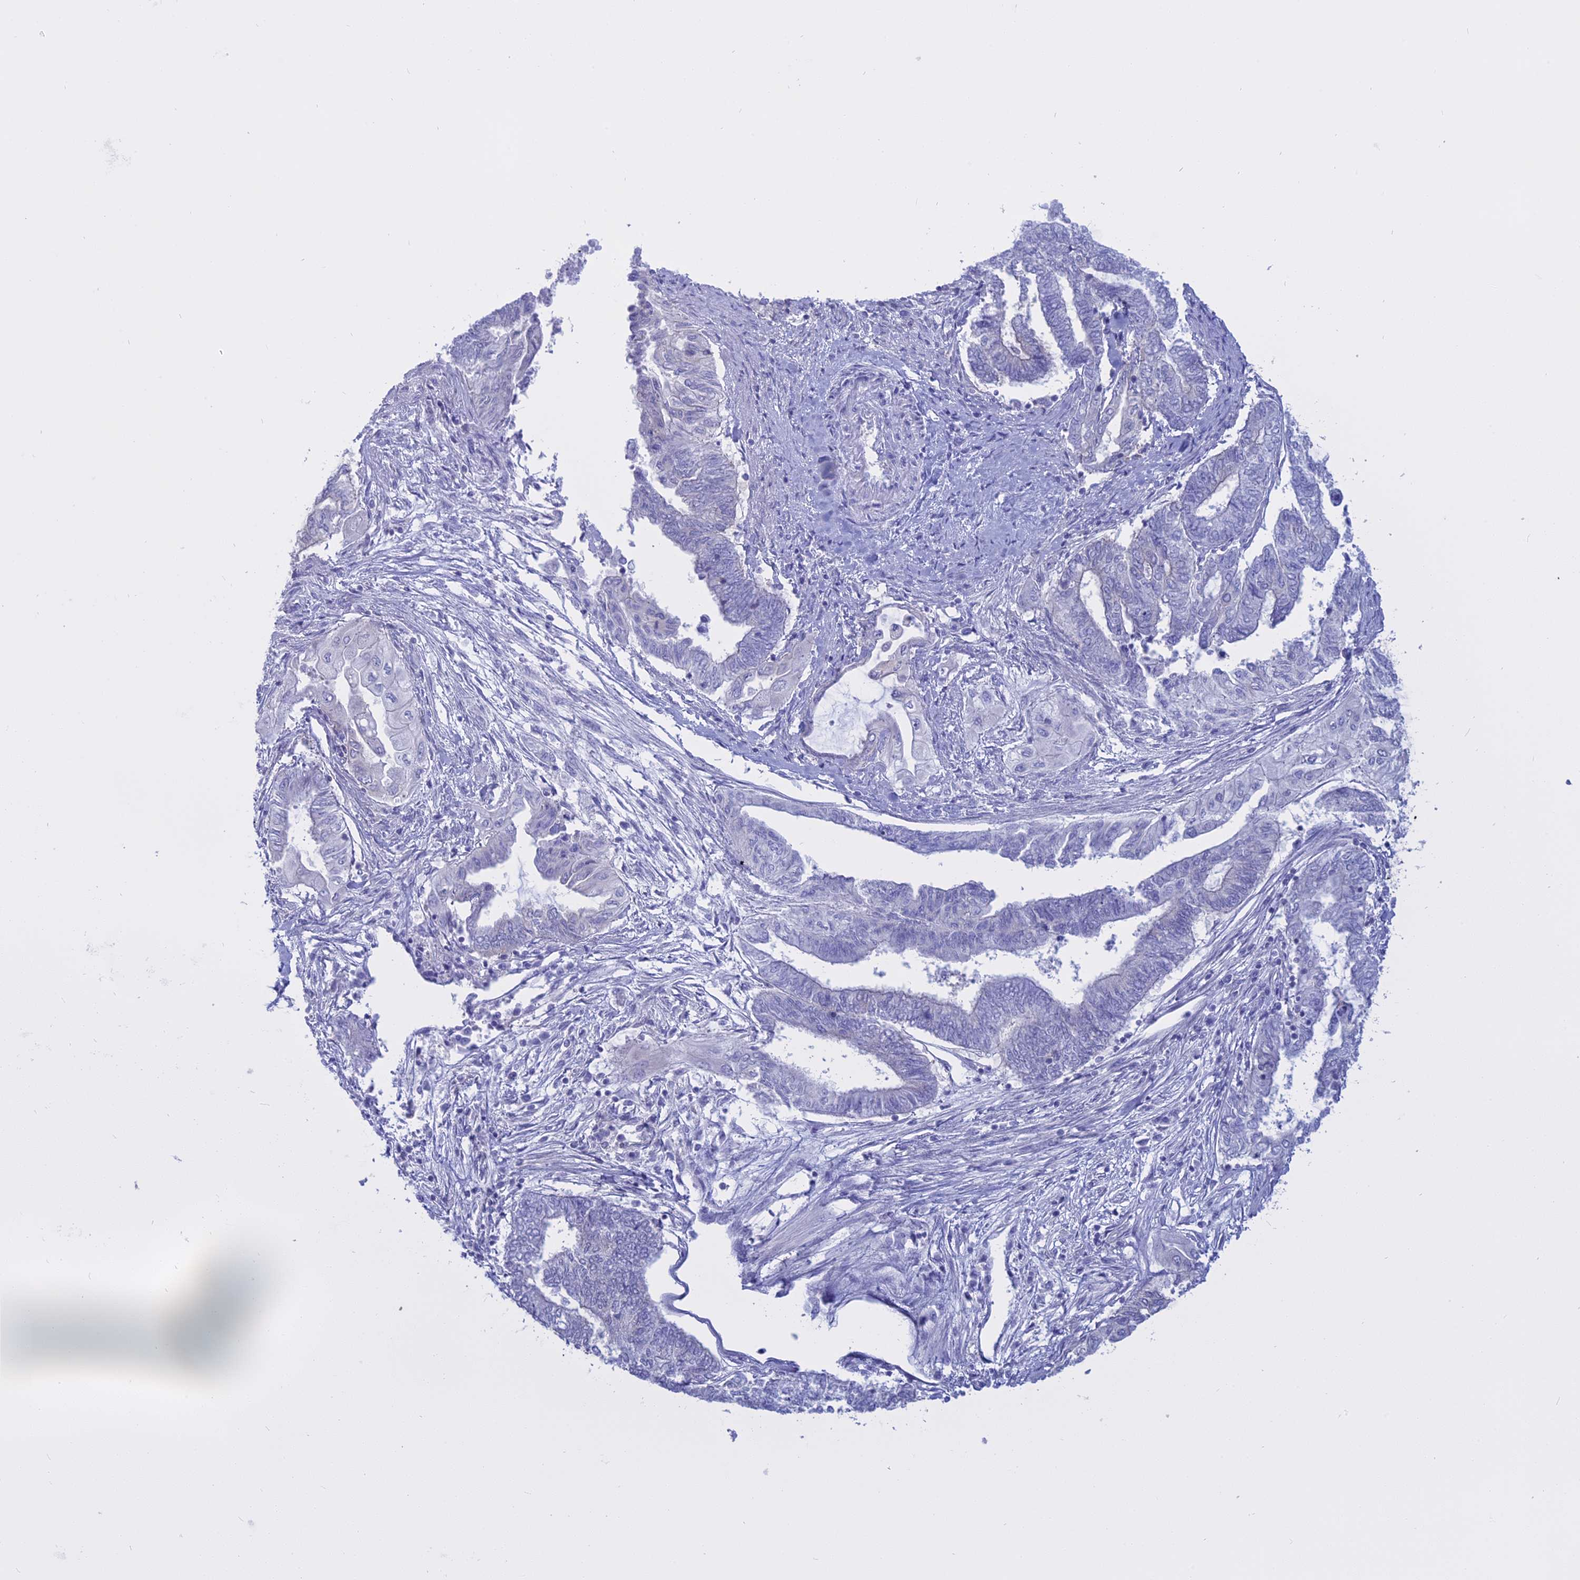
{"staining": {"intensity": "negative", "quantity": "none", "location": "none"}, "tissue": "endometrial cancer", "cell_type": "Tumor cells", "image_type": "cancer", "snomed": [{"axis": "morphology", "description": "Adenocarcinoma, NOS"}, {"axis": "topography", "description": "Uterus"}, {"axis": "topography", "description": "Endometrium"}], "caption": "Histopathology image shows no protein expression in tumor cells of adenocarcinoma (endometrial) tissue. Nuclei are stained in blue.", "gene": "AHCYL1", "patient": {"sex": "female", "age": 70}}